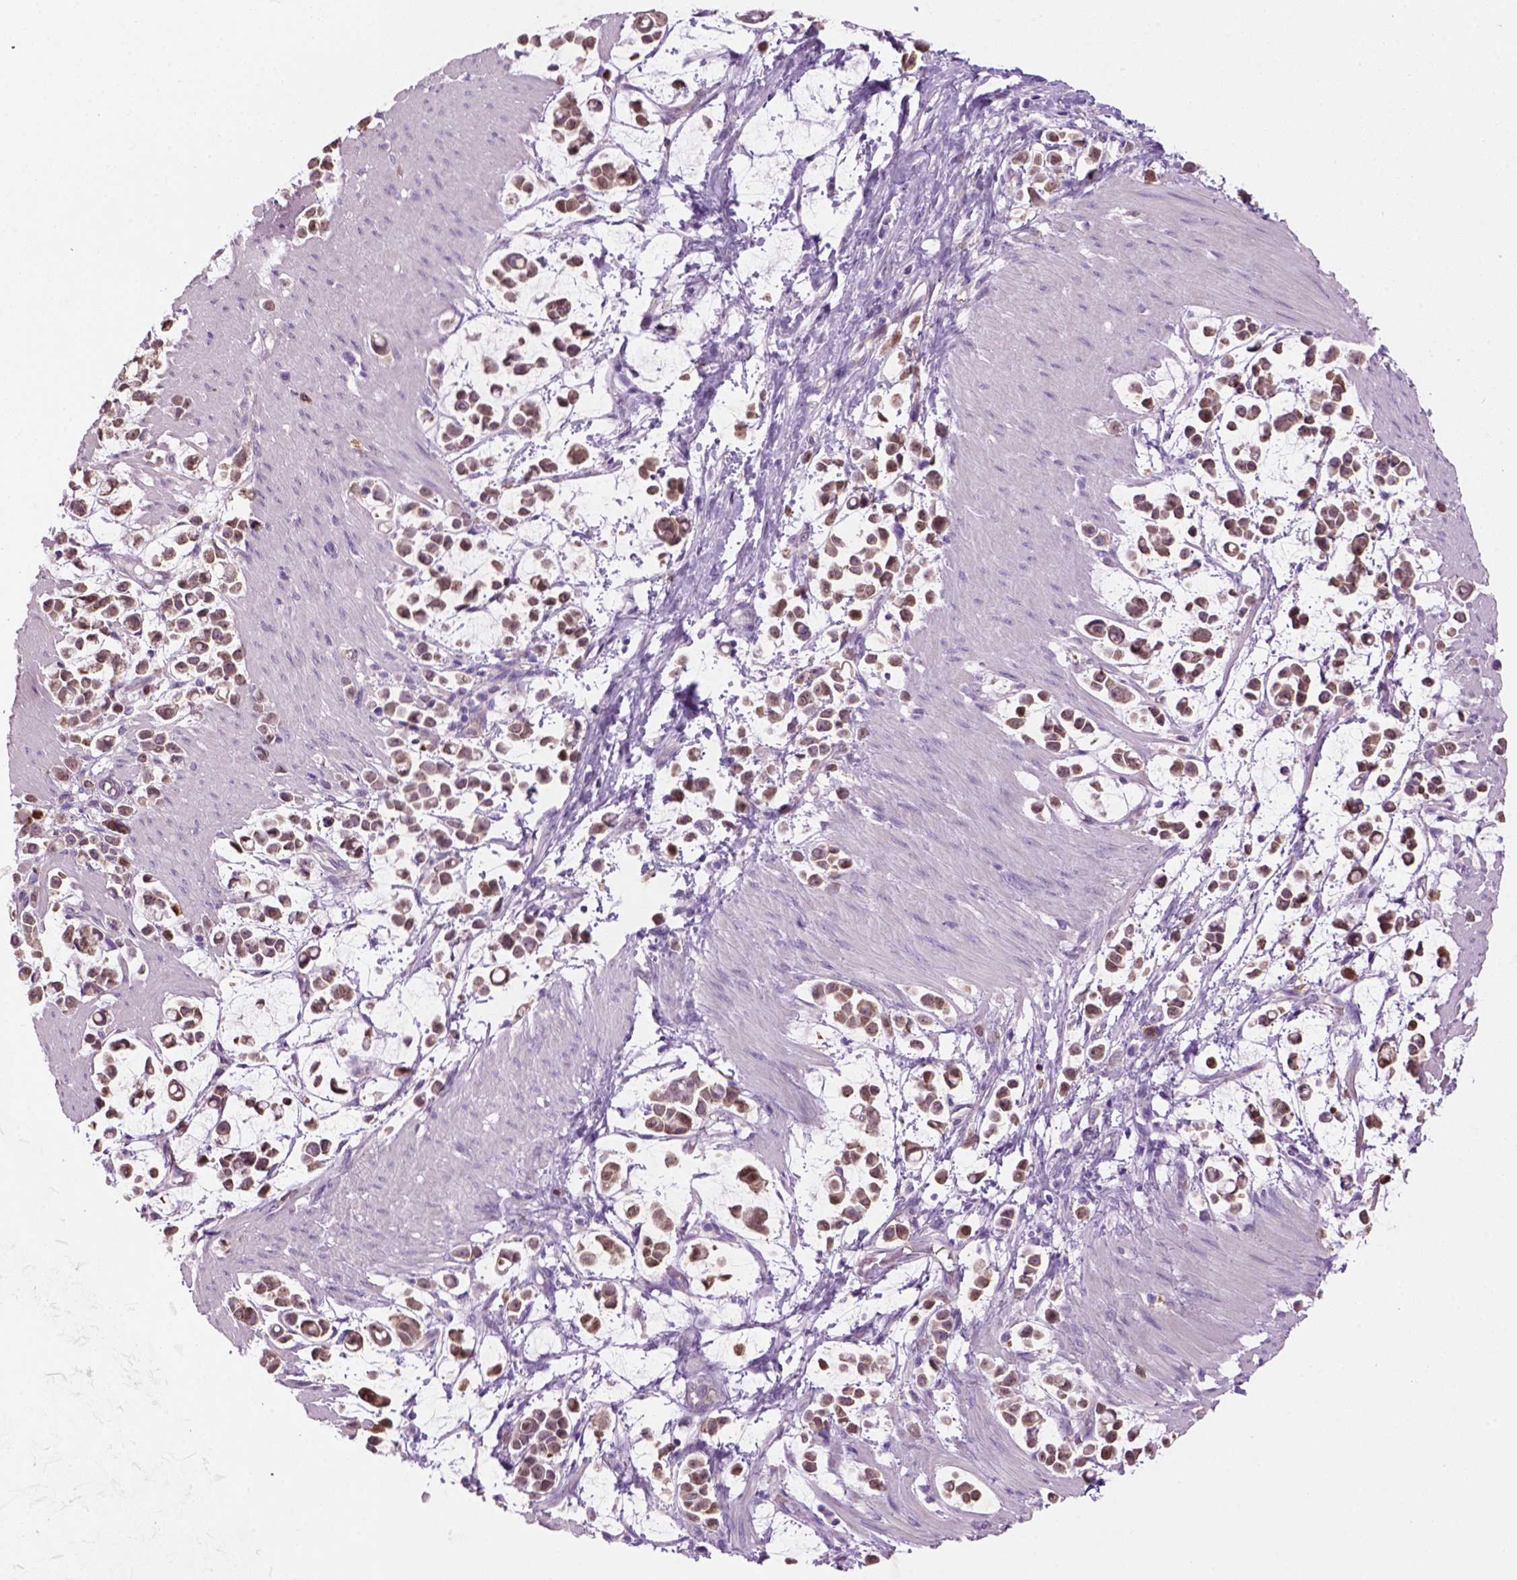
{"staining": {"intensity": "weak", "quantity": ">75%", "location": "cytoplasmic/membranous"}, "tissue": "stomach cancer", "cell_type": "Tumor cells", "image_type": "cancer", "snomed": [{"axis": "morphology", "description": "Adenocarcinoma, NOS"}, {"axis": "topography", "description": "Stomach"}], "caption": "Weak cytoplasmic/membranous positivity is present in approximately >75% of tumor cells in stomach cancer.", "gene": "CD84", "patient": {"sex": "male", "age": 82}}